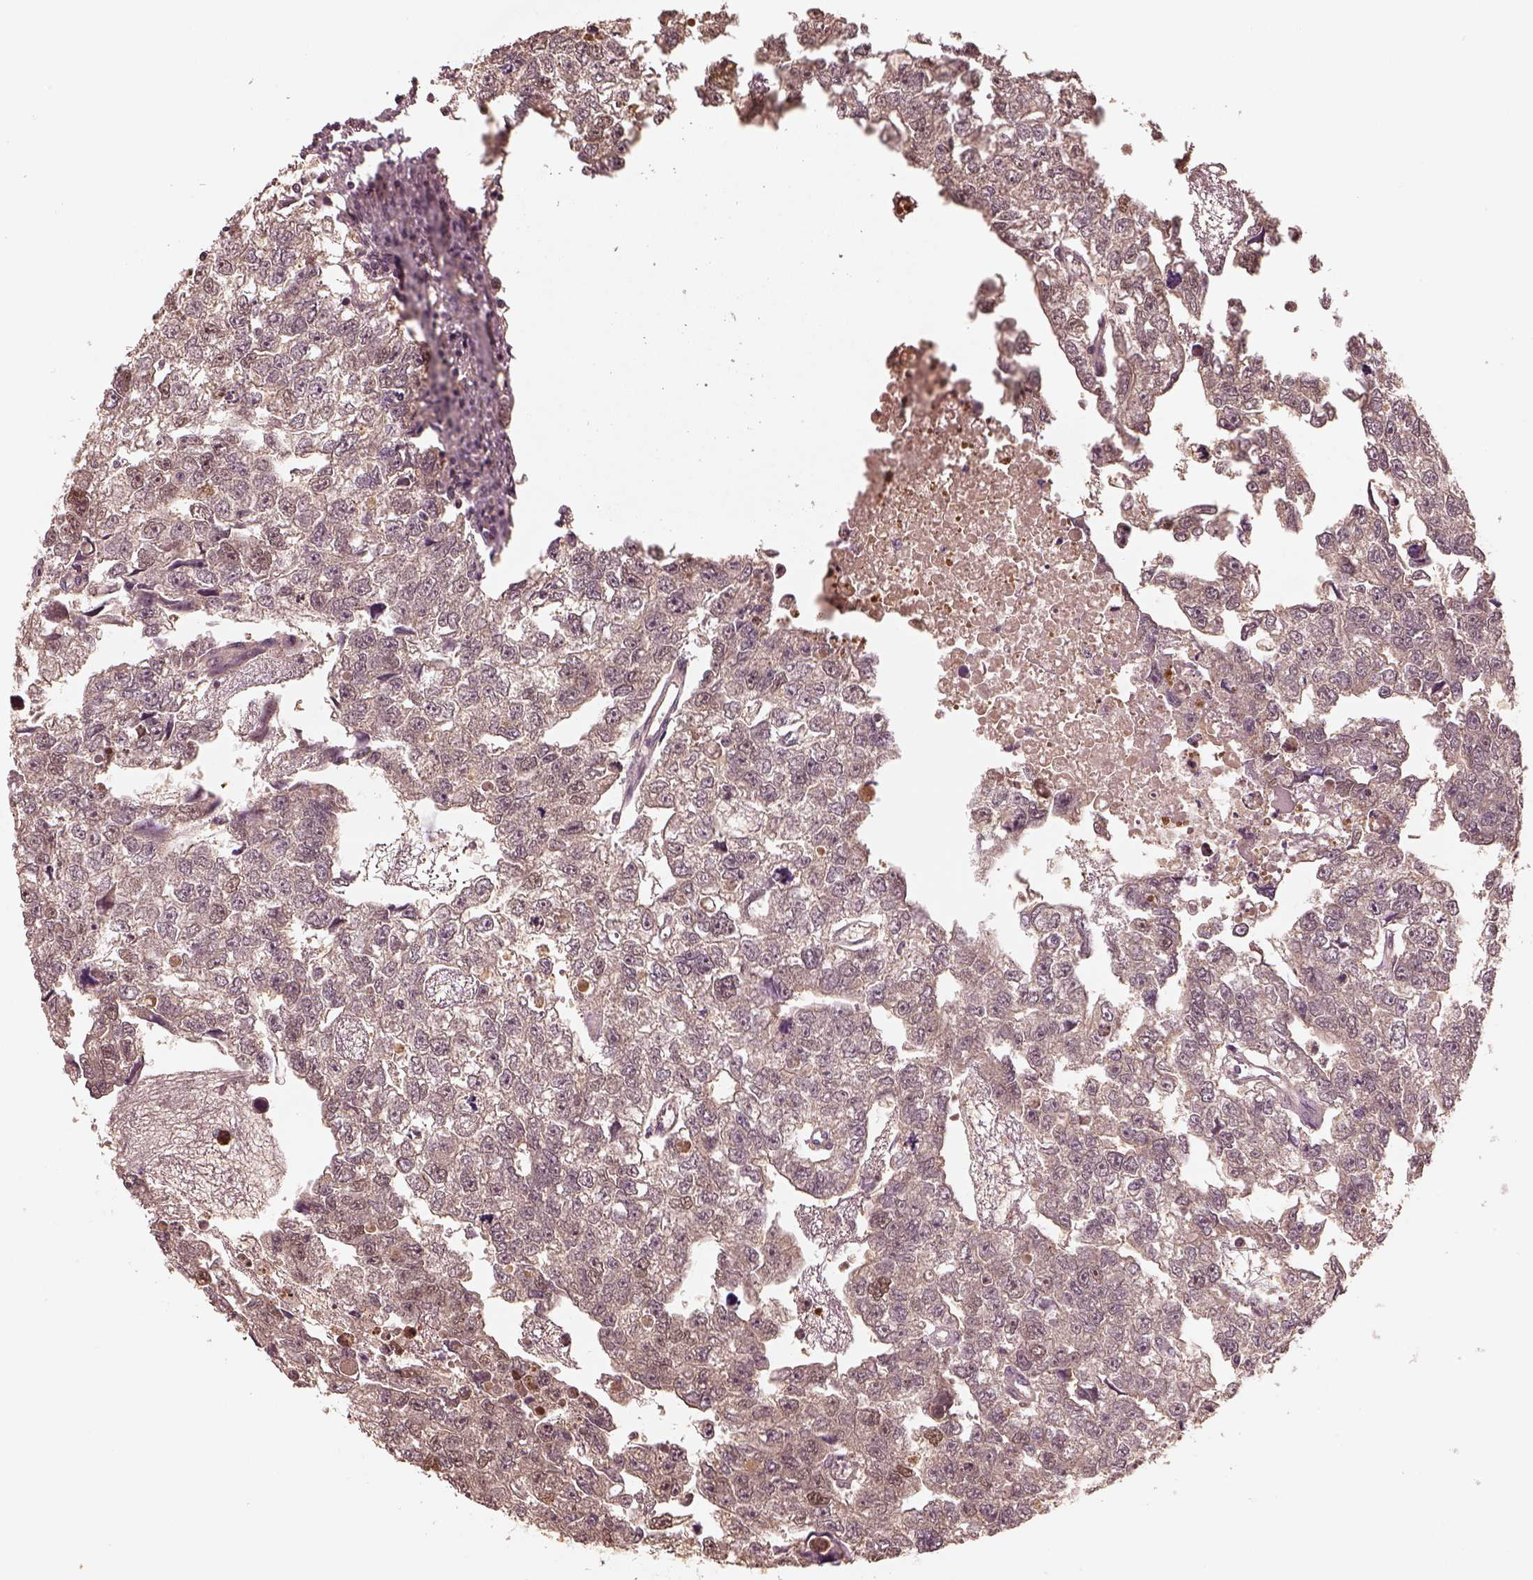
{"staining": {"intensity": "weak", "quantity": "<25%", "location": "cytoplasmic/membranous"}, "tissue": "testis cancer", "cell_type": "Tumor cells", "image_type": "cancer", "snomed": [{"axis": "morphology", "description": "Carcinoma, Embryonal, NOS"}, {"axis": "morphology", "description": "Teratoma, malignant, NOS"}, {"axis": "topography", "description": "Testis"}], "caption": "Image shows no protein expression in tumor cells of testis cancer tissue. The staining was performed using DAB (3,3'-diaminobenzidine) to visualize the protein expression in brown, while the nuclei were stained in blue with hematoxylin (Magnification: 20x).", "gene": "EGR4", "patient": {"sex": "male", "age": 44}}